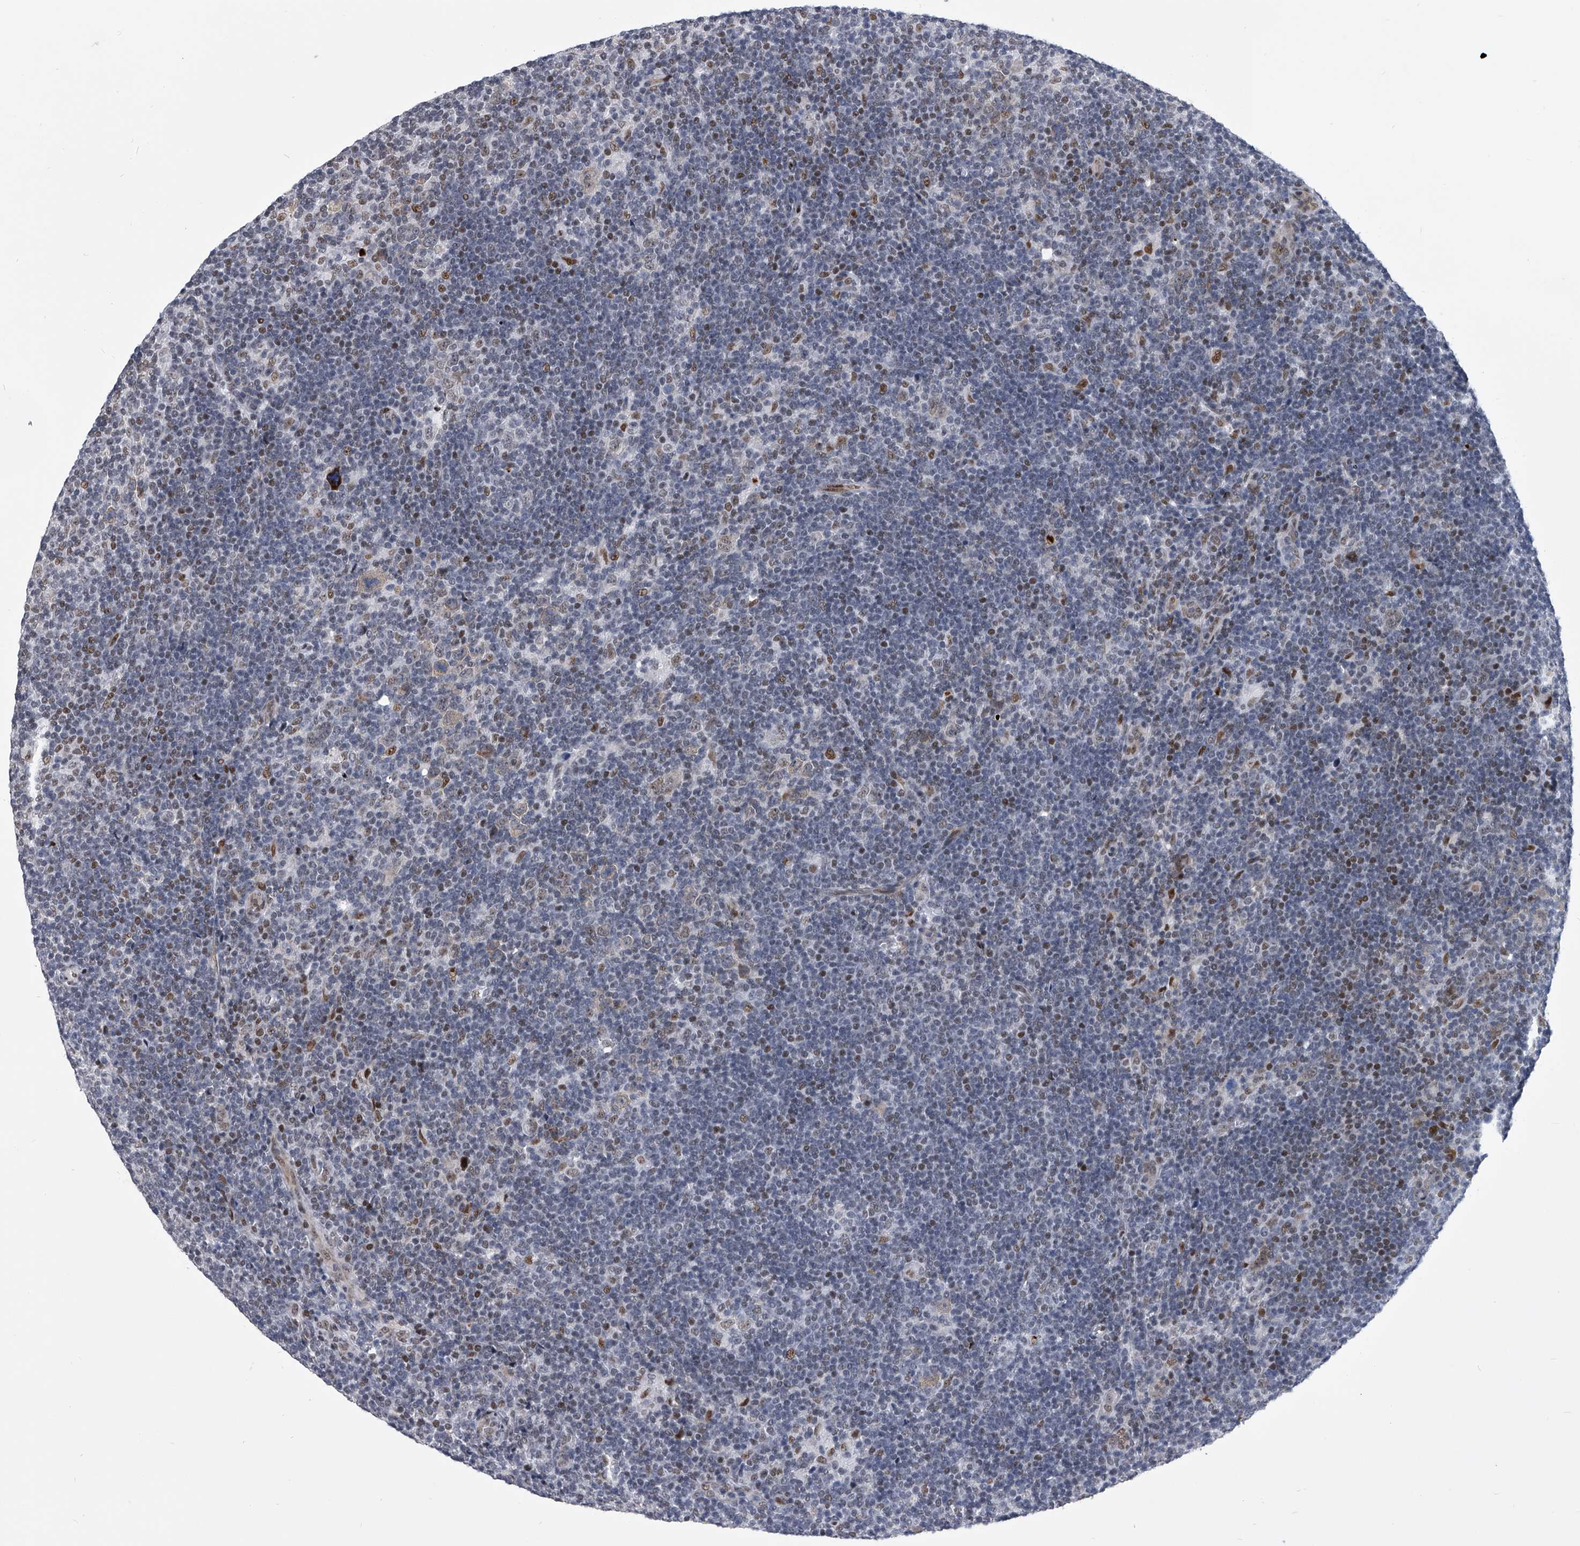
{"staining": {"intensity": "weak", "quantity": ">75%", "location": "nuclear"}, "tissue": "lymphoma", "cell_type": "Tumor cells", "image_type": "cancer", "snomed": [{"axis": "morphology", "description": "Hodgkin's disease, NOS"}, {"axis": "topography", "description": "Lymph node"}], "caption": "An immunohistochemistry photomicrograph of tumor tissue is shown. Protein staining in brown labels weak nuclear positivity in Hodgkin's disease within tumor cells. Ihc stains the protein in brown and the nuclei are stained blue.", "gene": "CMTR1", "patient": {"sex": "female", "age": 57}}